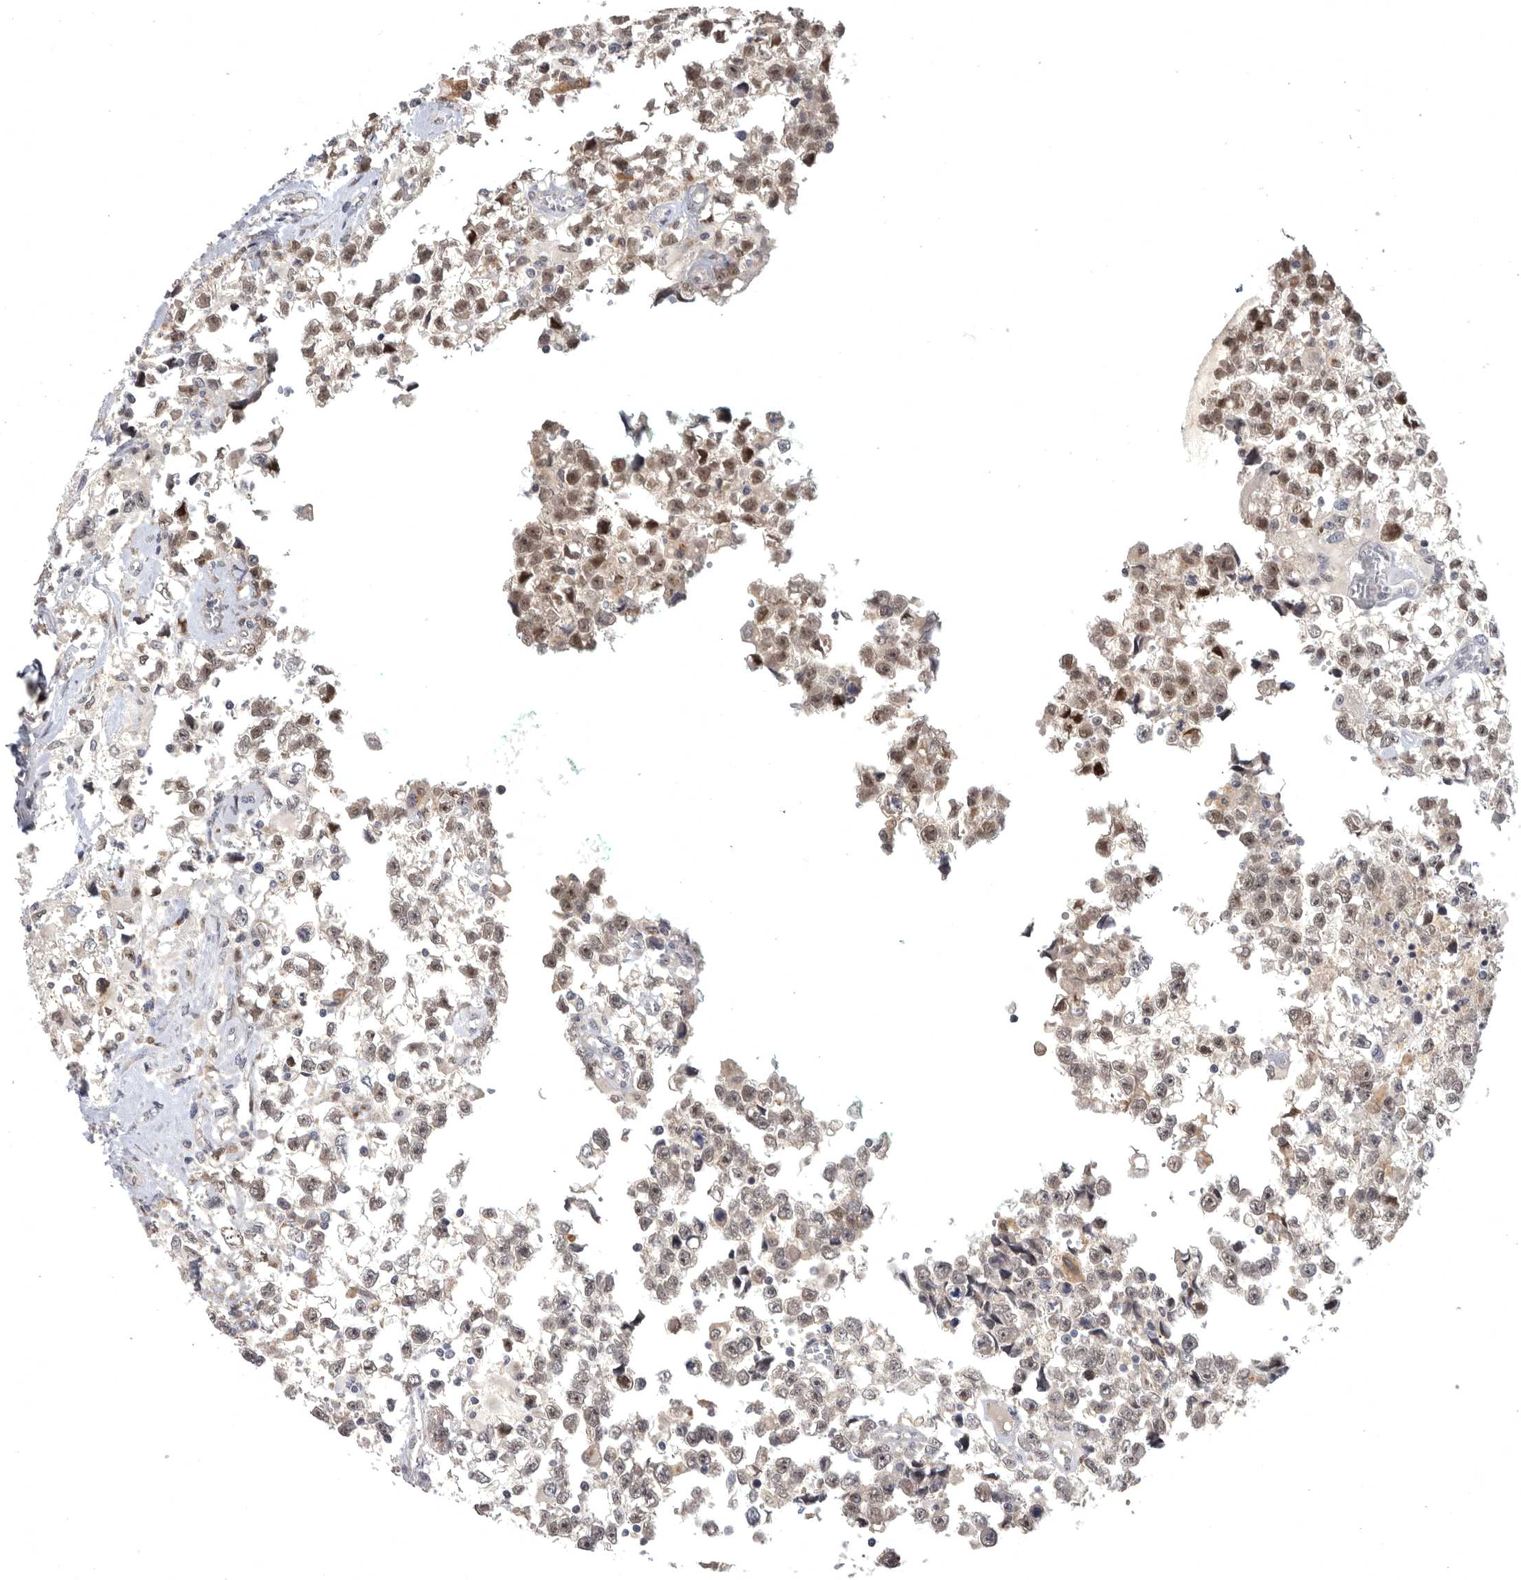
{"staining": {"intensity": "weak", "quantity": ">75%", "location": "nuclear"}, "tissue": "testis cancer", "cell_type": "Tumor cells", "image_type": "cancer", "snomed": [{"axis": "morphology", "description": "Seminoma, NOS"}, {"axis": "morphology", "description": "Carcinoma, Embryonal, NOS"}, {"axis": "topography", "description": "Testis"}], "caption": "Immunohistochemical staining of human testis cancer (embryonal carcinoma) exhibits low levels of weak nuclear protein staining in about >75% of tumor cells.", "gene": "MAN2A1", "patient": {"sex": "male", "age": 51}}